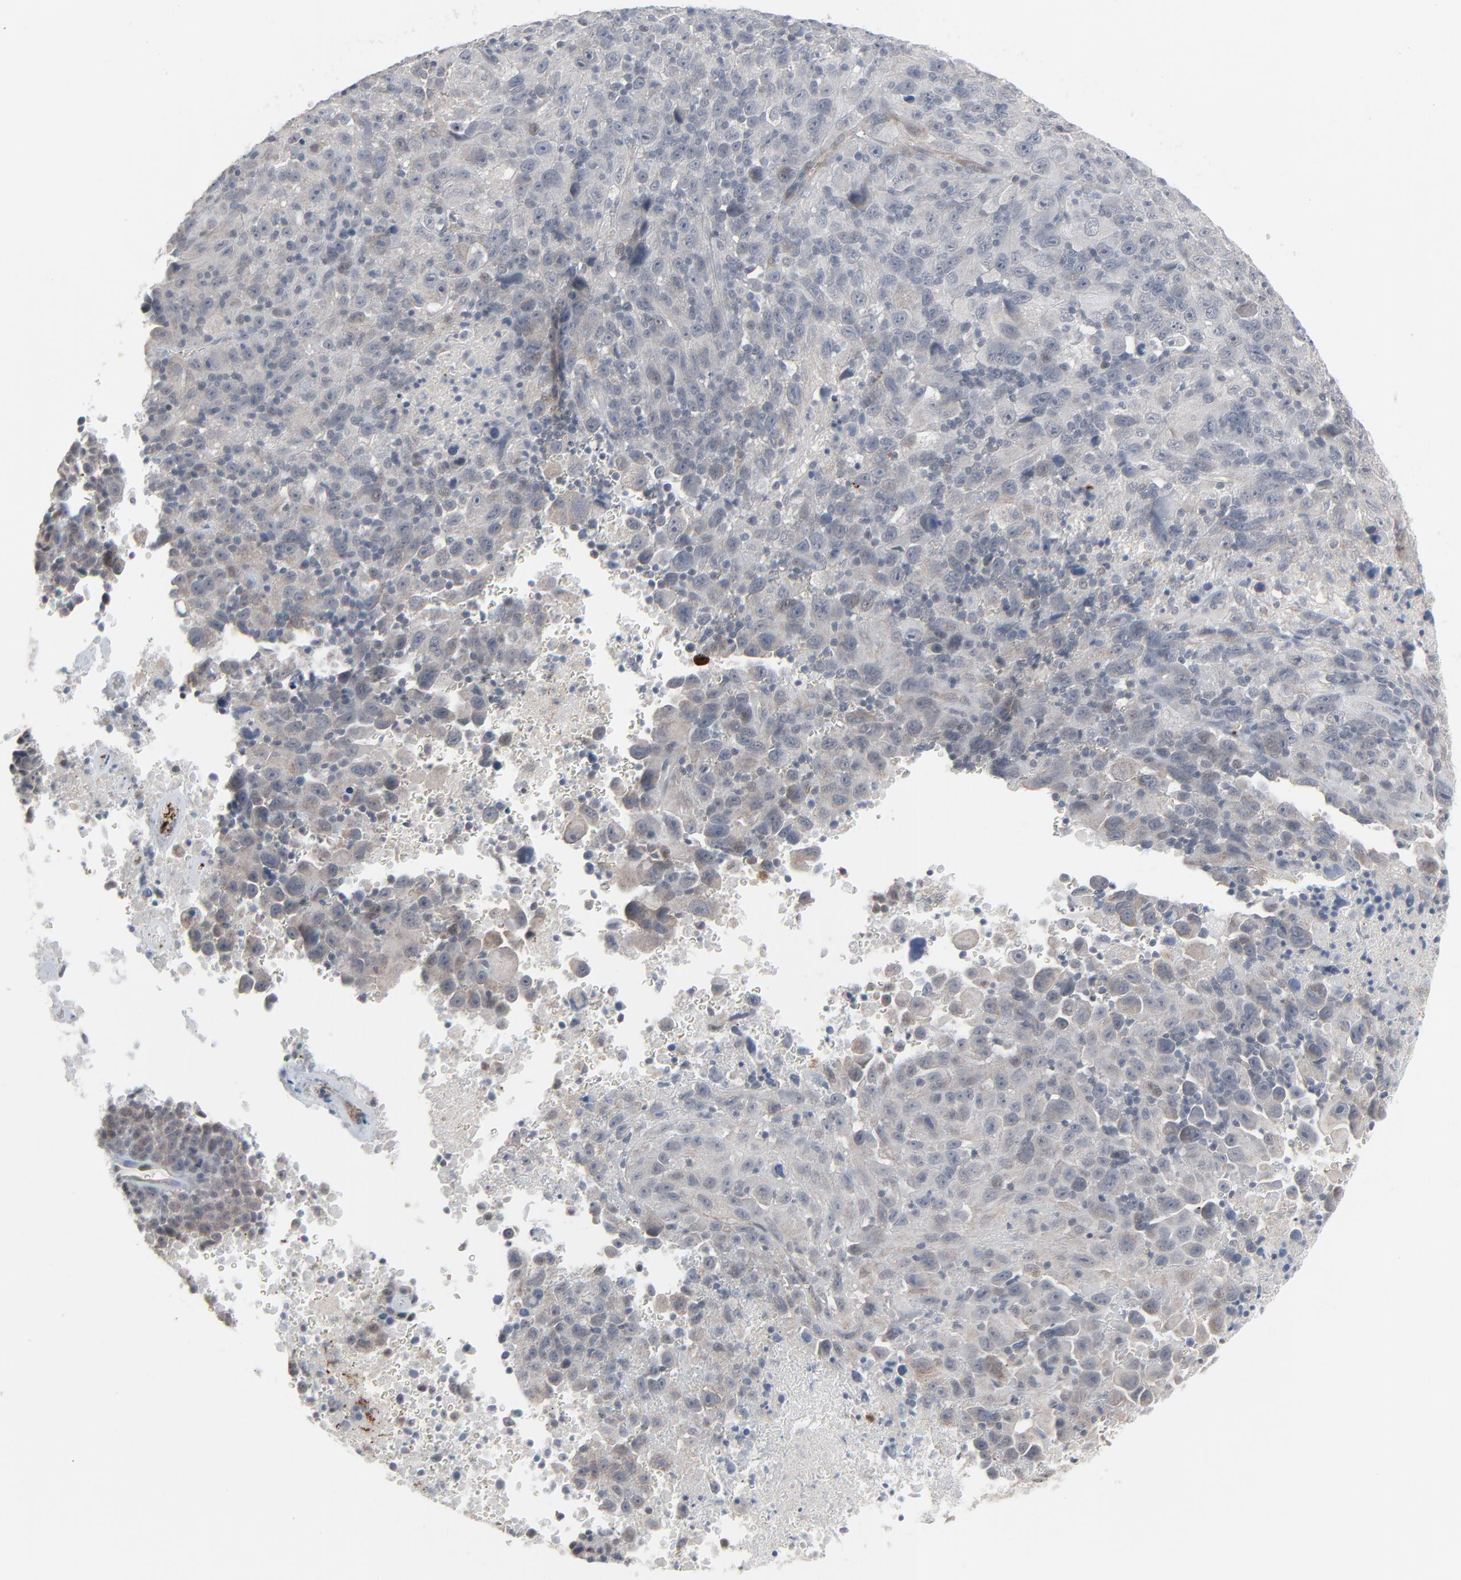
{"staining": {"intensity": "weak", "quantity": "<25%", "location": "cytoplasmic/membranous"}, "tissue": "melanoma", "cell_type": "Tumor cells", "image_type": "cancer", "snomed": [{"axis": "morphology", "description": "Malignant melanoma, Metastatic site"}, {"axis": "topography", "description": "Cerebral cortex"}], "caption": "Immunohistochemistry micrograph of neoplastic tissue: human malignant melanoma (metastatic site) stained with DAB shows no significant protein staining in tumor cells.", "gene": "NEUROD1", "patient": {"sex": "female", "age": 52}}